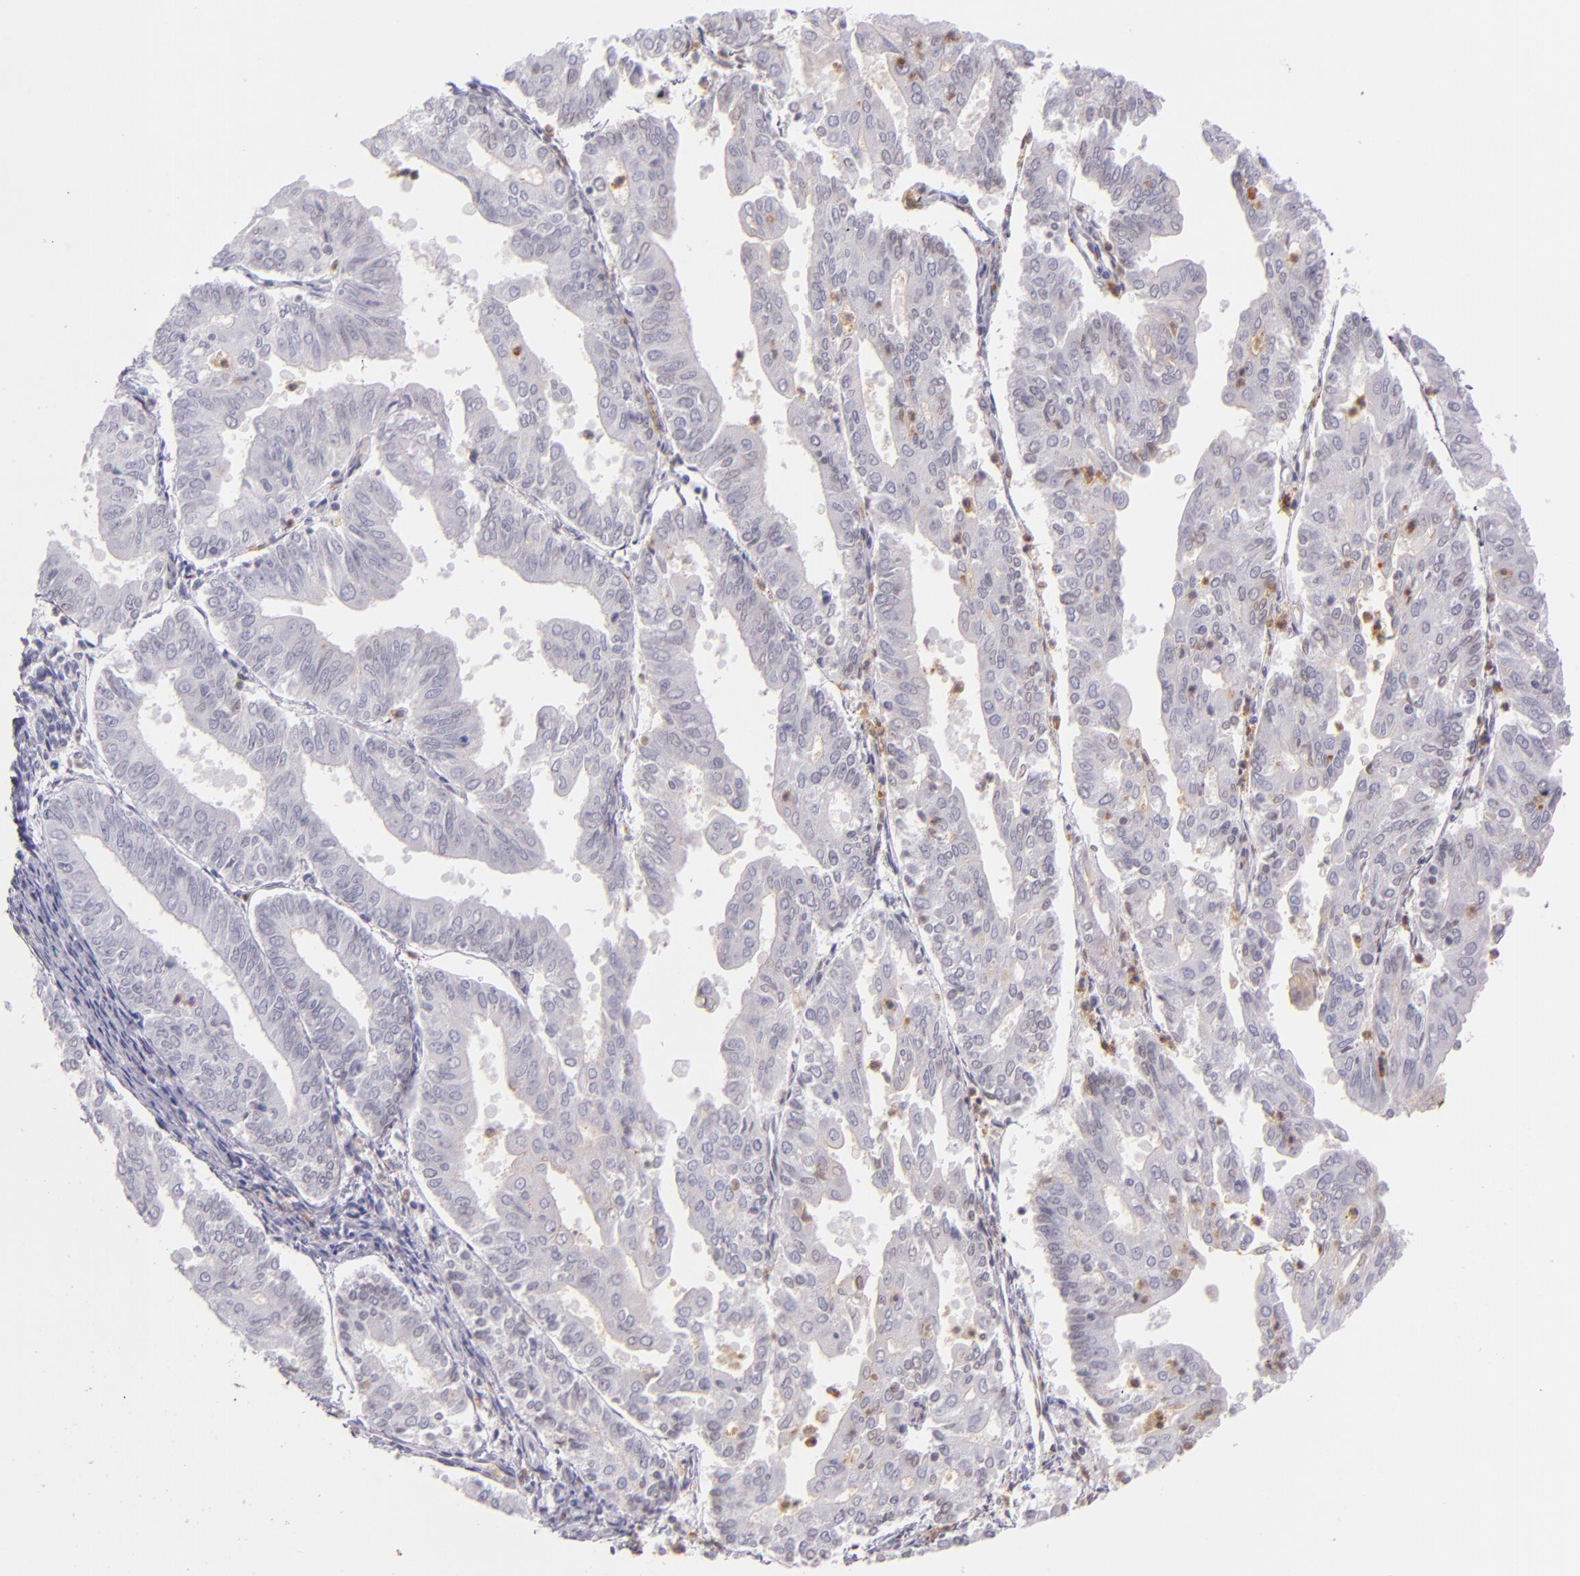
{"staining": {"intensity": "negative", "quantity": "none", "location": "none"}, "tissue": "endometrial cancer", "cell_type": "Tumor cells", "image_type": "cancer", "snomed": [{"axis": "morphology", "description": "Adenocarcinoma, NOS"}, {"axis": "topography", "description": "Endometrium"}], "caption": "This is an IHC histopathology image of human endometrial cancer. There is no expression in tumor cells.", "gene": "CEACAM1", "patient": {"sex": "female", "age": 79}}